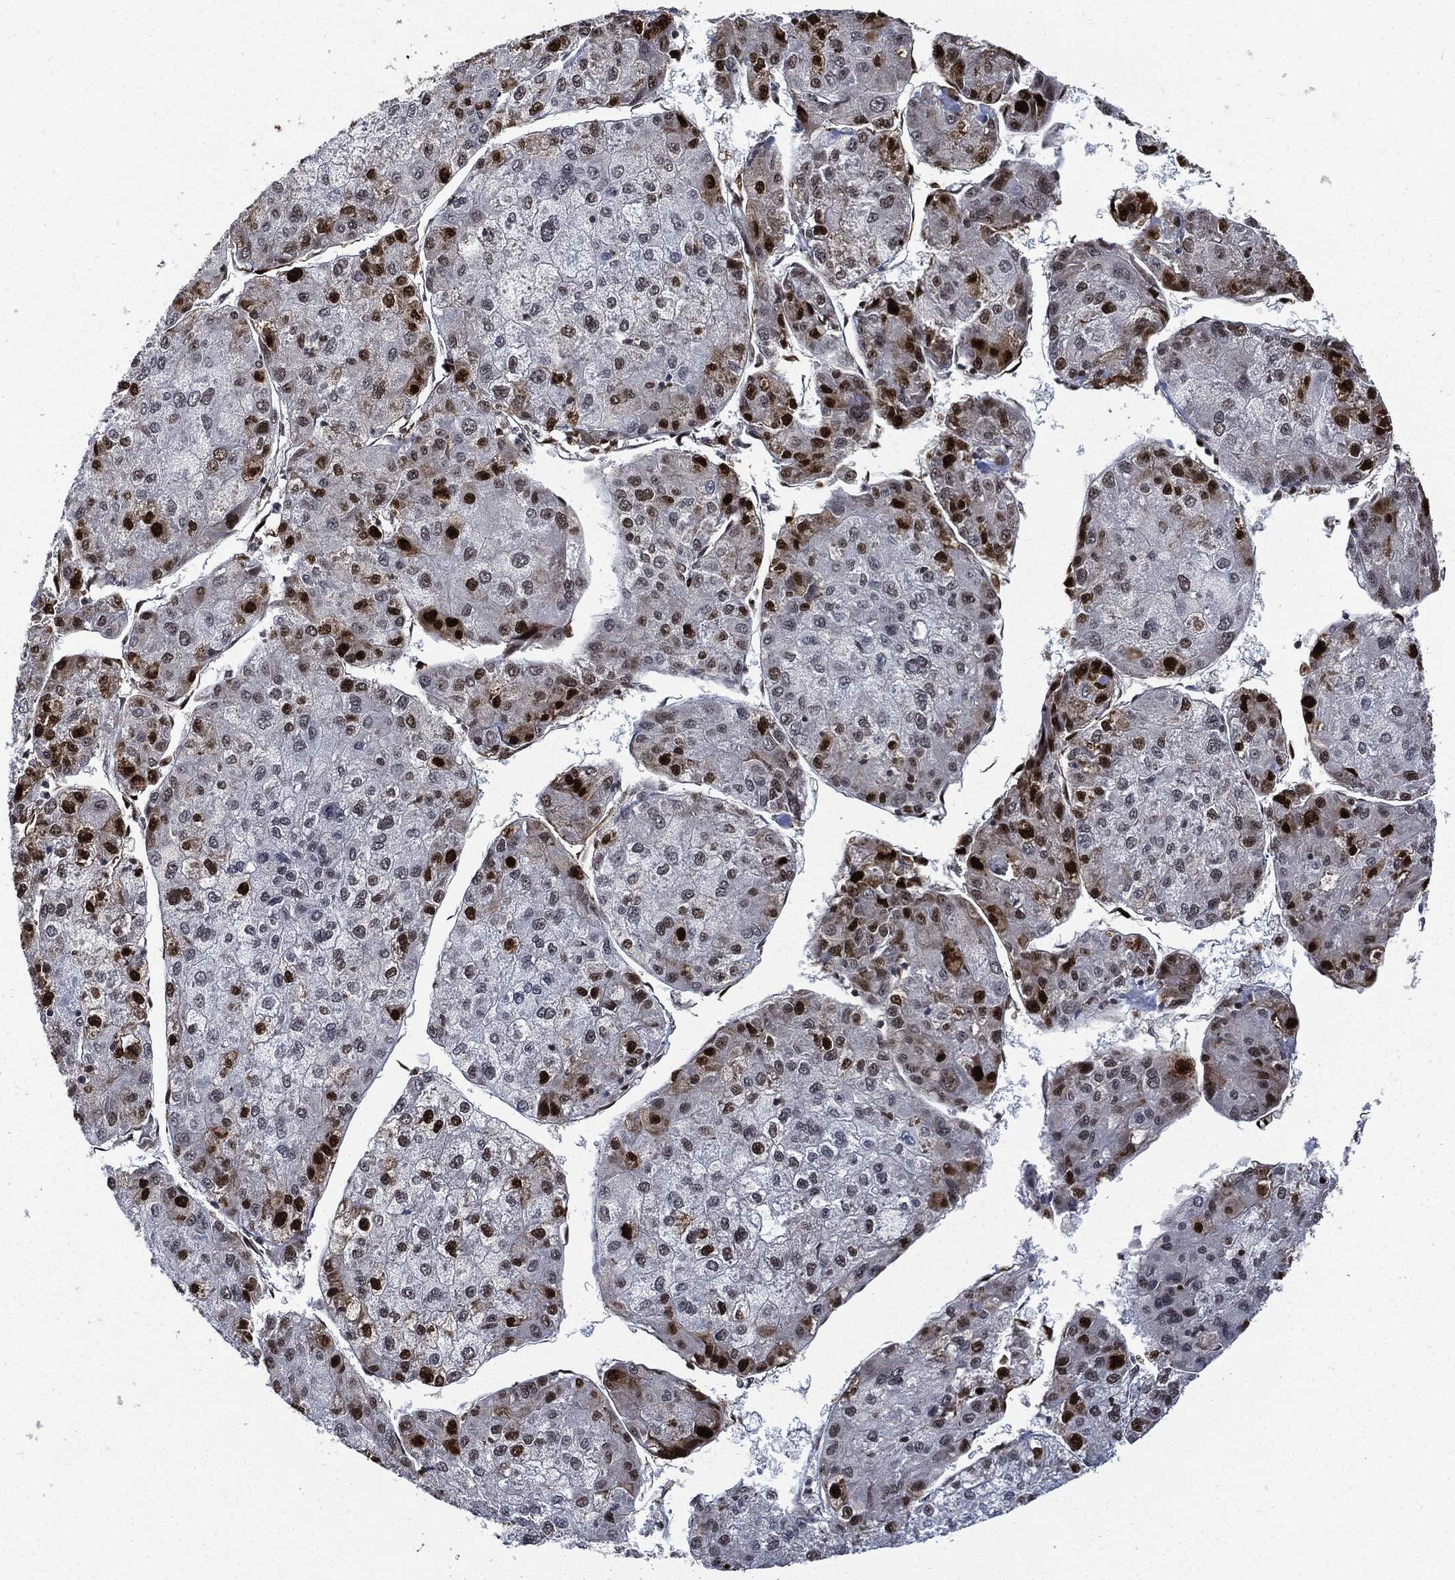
{"staining": {"intensity": "strong", "quantity": "<25%", "location": "nuclear"}, "tissue": "liver cancer", "cell_type": "Tumor cells", "image_type": "cancer", "snomed": [{"axis": "morphology", "description": "Carcinoma, Hepatocellular, NOS"}, {"axis": "topography", "description": "Liver"}], "caption": "Immunohistochemical staining of liver hepatocellular carcinoma shows strong nuclear protein staining in approximately <25% of tumor cells.", "gene": "PCNA", "patient": {"sex": "male", "age": 43}}